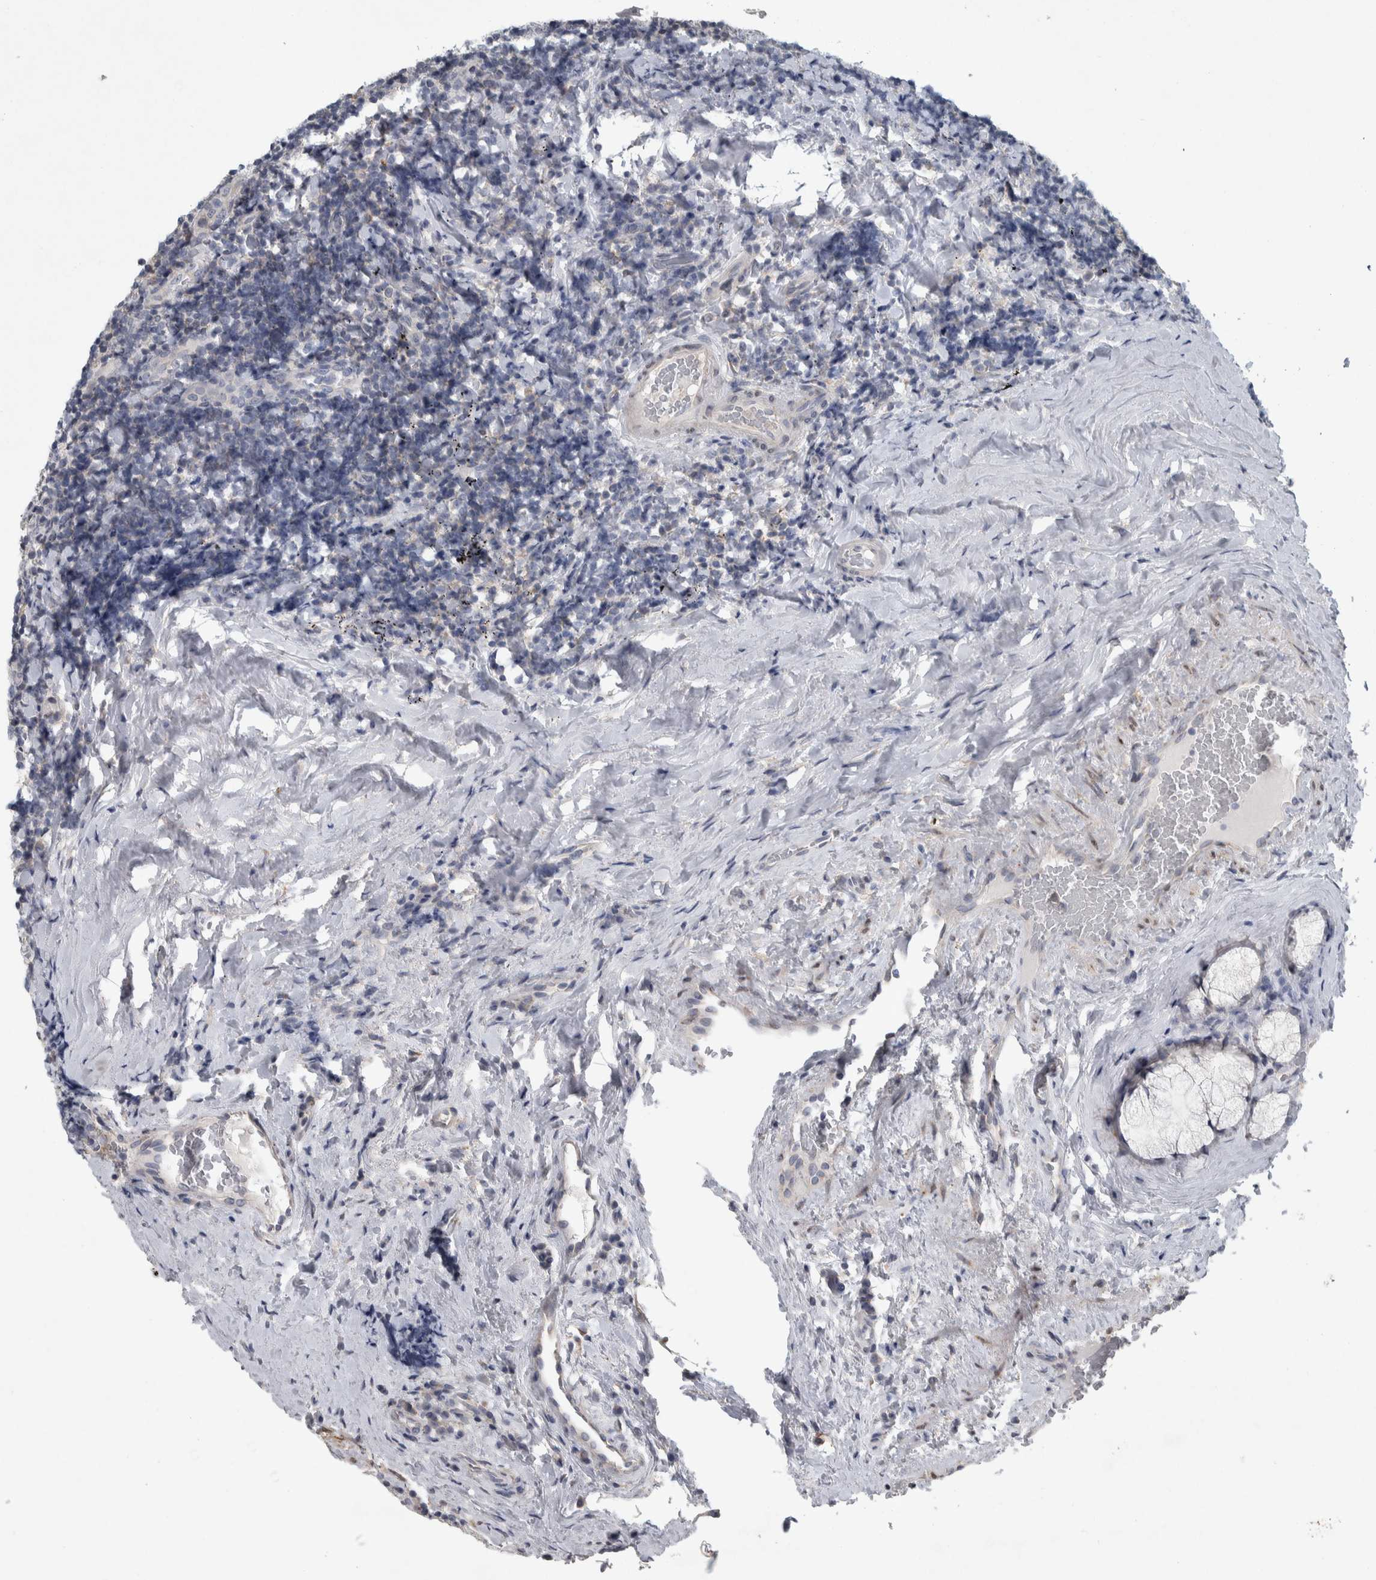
{"staining": {"intensity": "negative", "quantity": "none", "location": "none"}, "tissue": "lymphoma", "cell_type": "Tumor cells", "image_type": "cancer", "snomed": [{"axis": "morphology", "description": "Malignant lymphoma, non-Hodgkin's type, High grade"}, {"axis": "topography", "description": "Tonsil"}], "caption": "This is an immunohistochemistry micrograph of human malignant lymphoma, non-Hodgkin's type (high-grade). There is no positivity in tumor cells.", "gene": "SIGMAR1", "patient": {"sex": "female", "age": 36}}